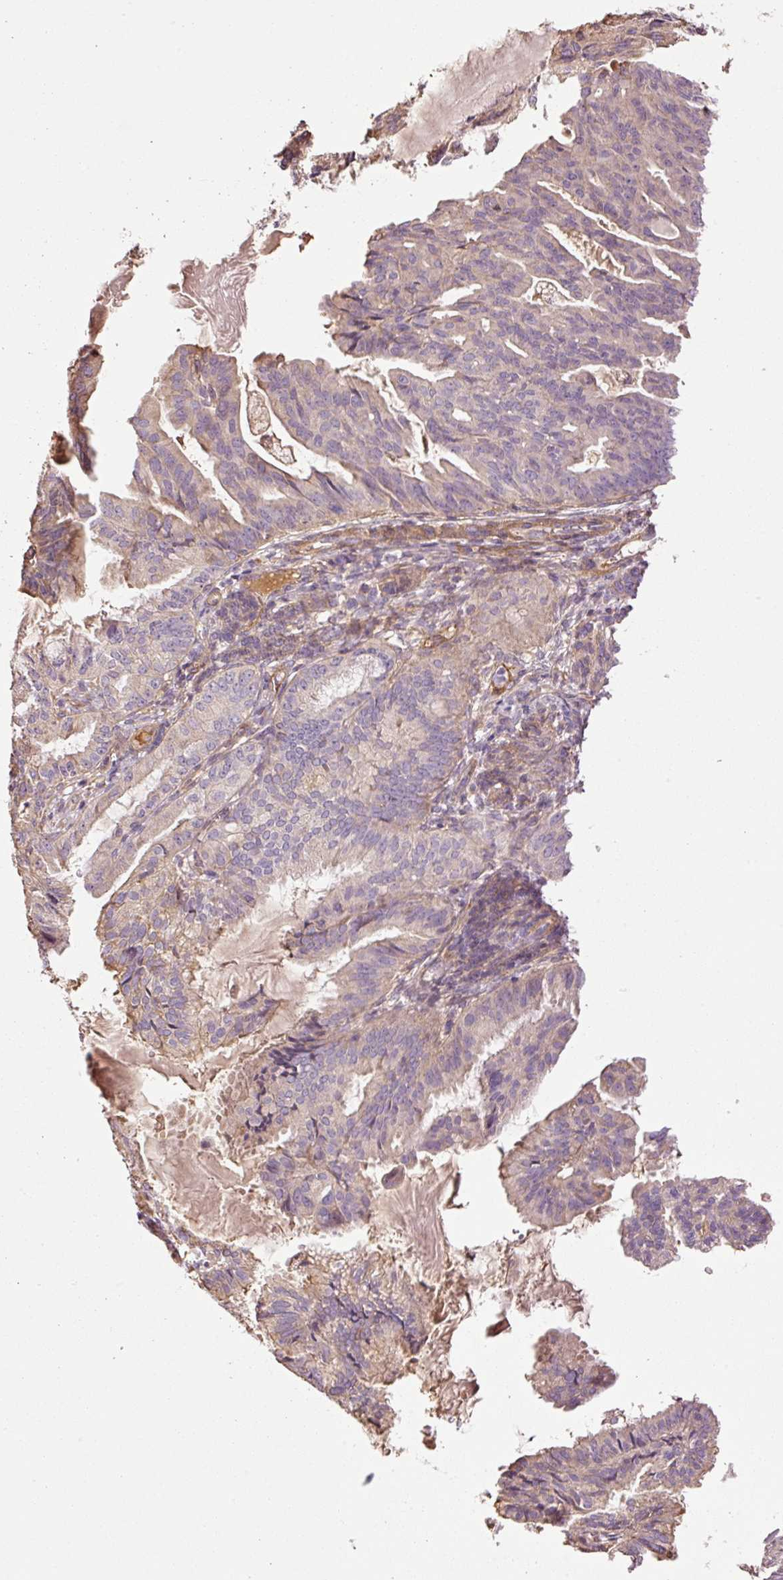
{"staining": {"intensity": "weak", "quantity": "<25%", "location": "cytoplasmic/membranous"}, "tissue": "endometrial cancer", "cell_type": "Tumor cells", "image_type": "cancer", "snomed": [{"axis": "morphology", "description": "Adenocarcinoma, NOS"}, {"axis": "topography", "description": "Endometrium"}], "caption": "High magnification brightfield microscopy of endometrial cancer stained with DAB (brown) and counterstained with hematoxylin (blue): tumor cells show no significant positivity.", "gene": "NID2", "patient": {"sex": "female", "age": 86}}